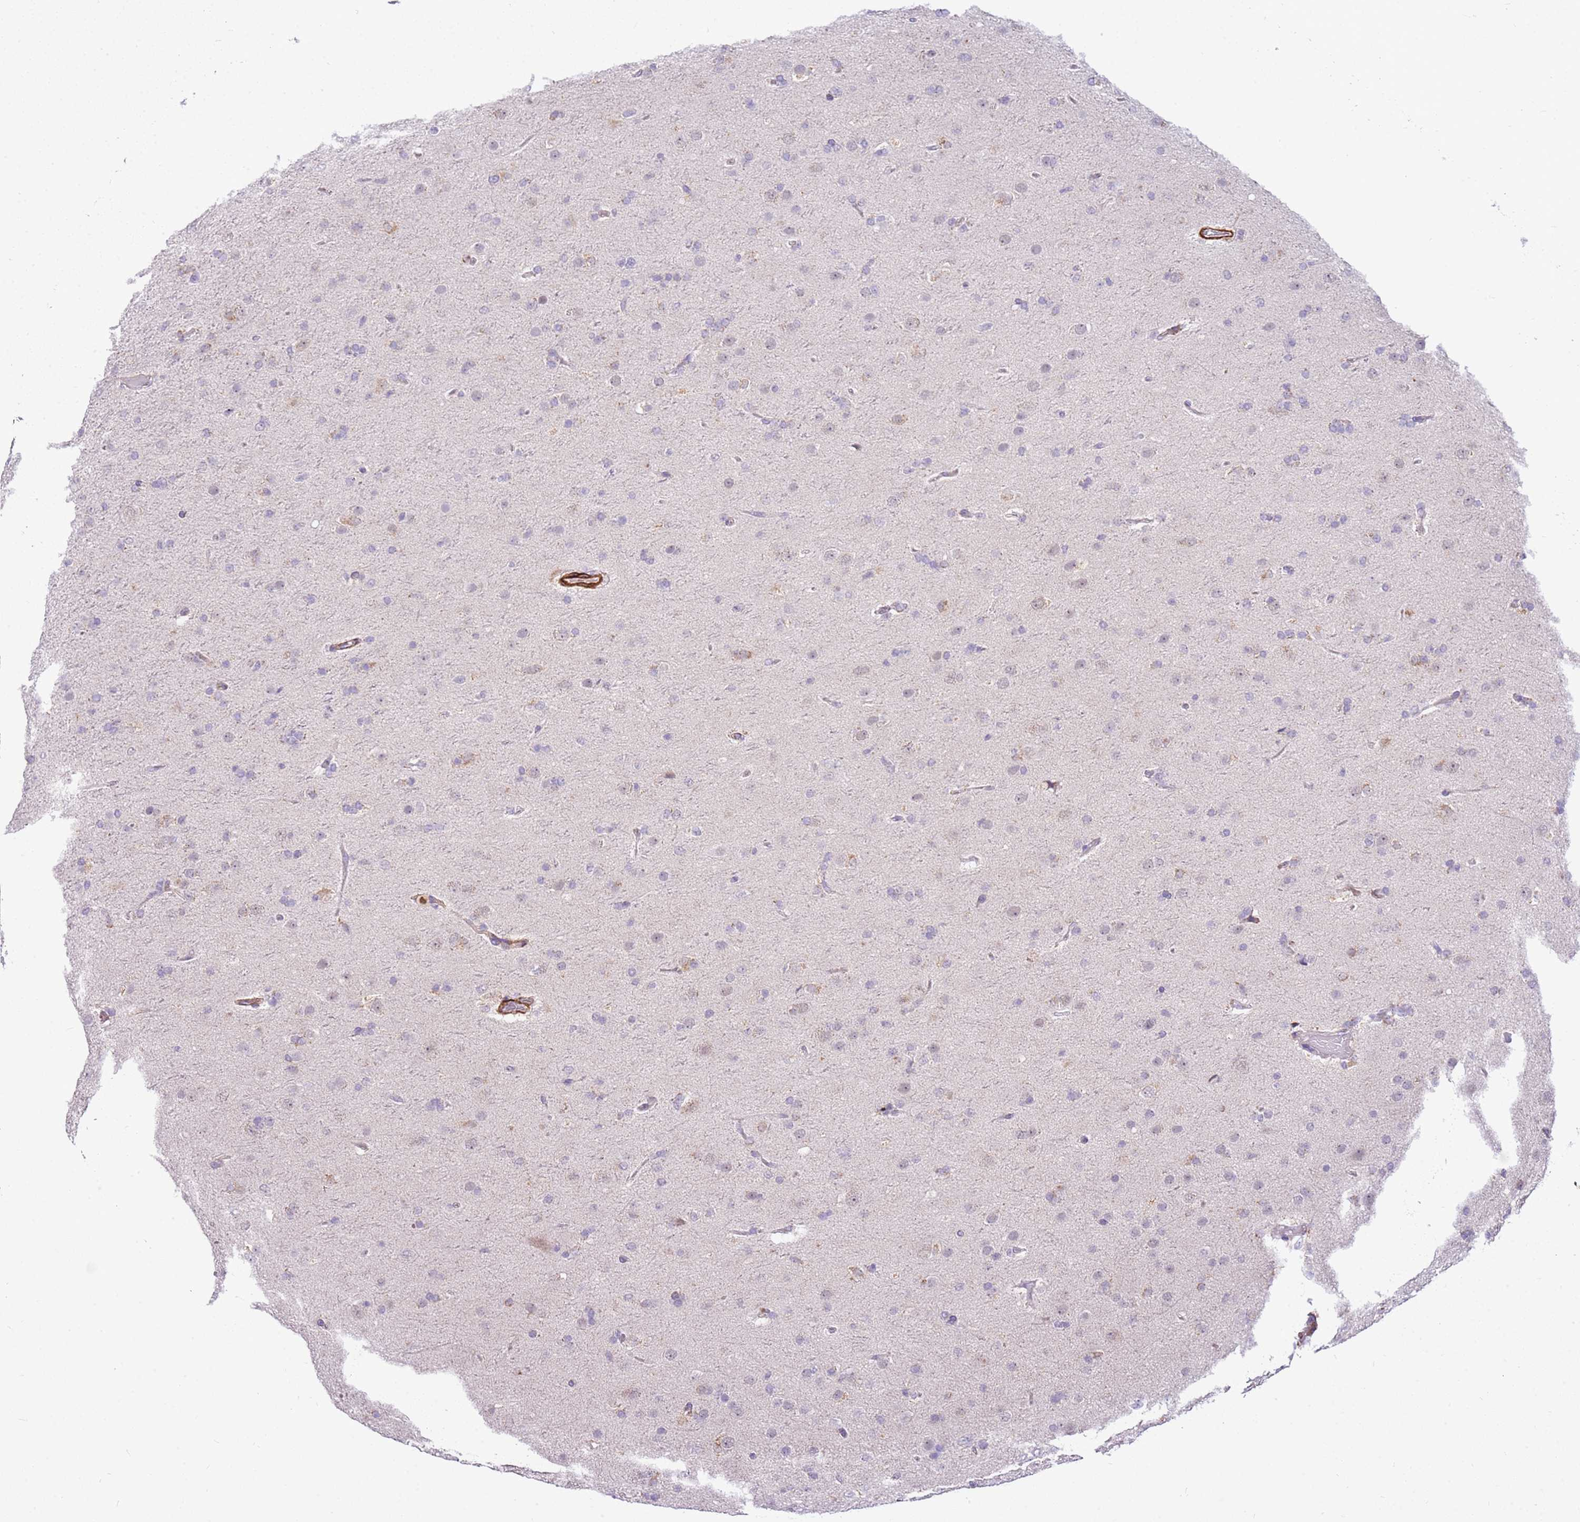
{"staining": {"intensity": "negative", "quantity": "none", "location": "none"}, "tissue": "glioma", "cell_type": "Tumor cells", "image_type": "cancer", "snomed": [{"axis": "morphology", "description": "Glioma, malignant, Low grade"}, {"axis": "topography", "description": "Brain"}], "caption": "IHC micrograph of malignant glioma (low-grade) stained for a protein (brown), which displays no positivity in tumor cells.", "gene": "SMIM4", "patient": {"sex": "male", "age": 65}}